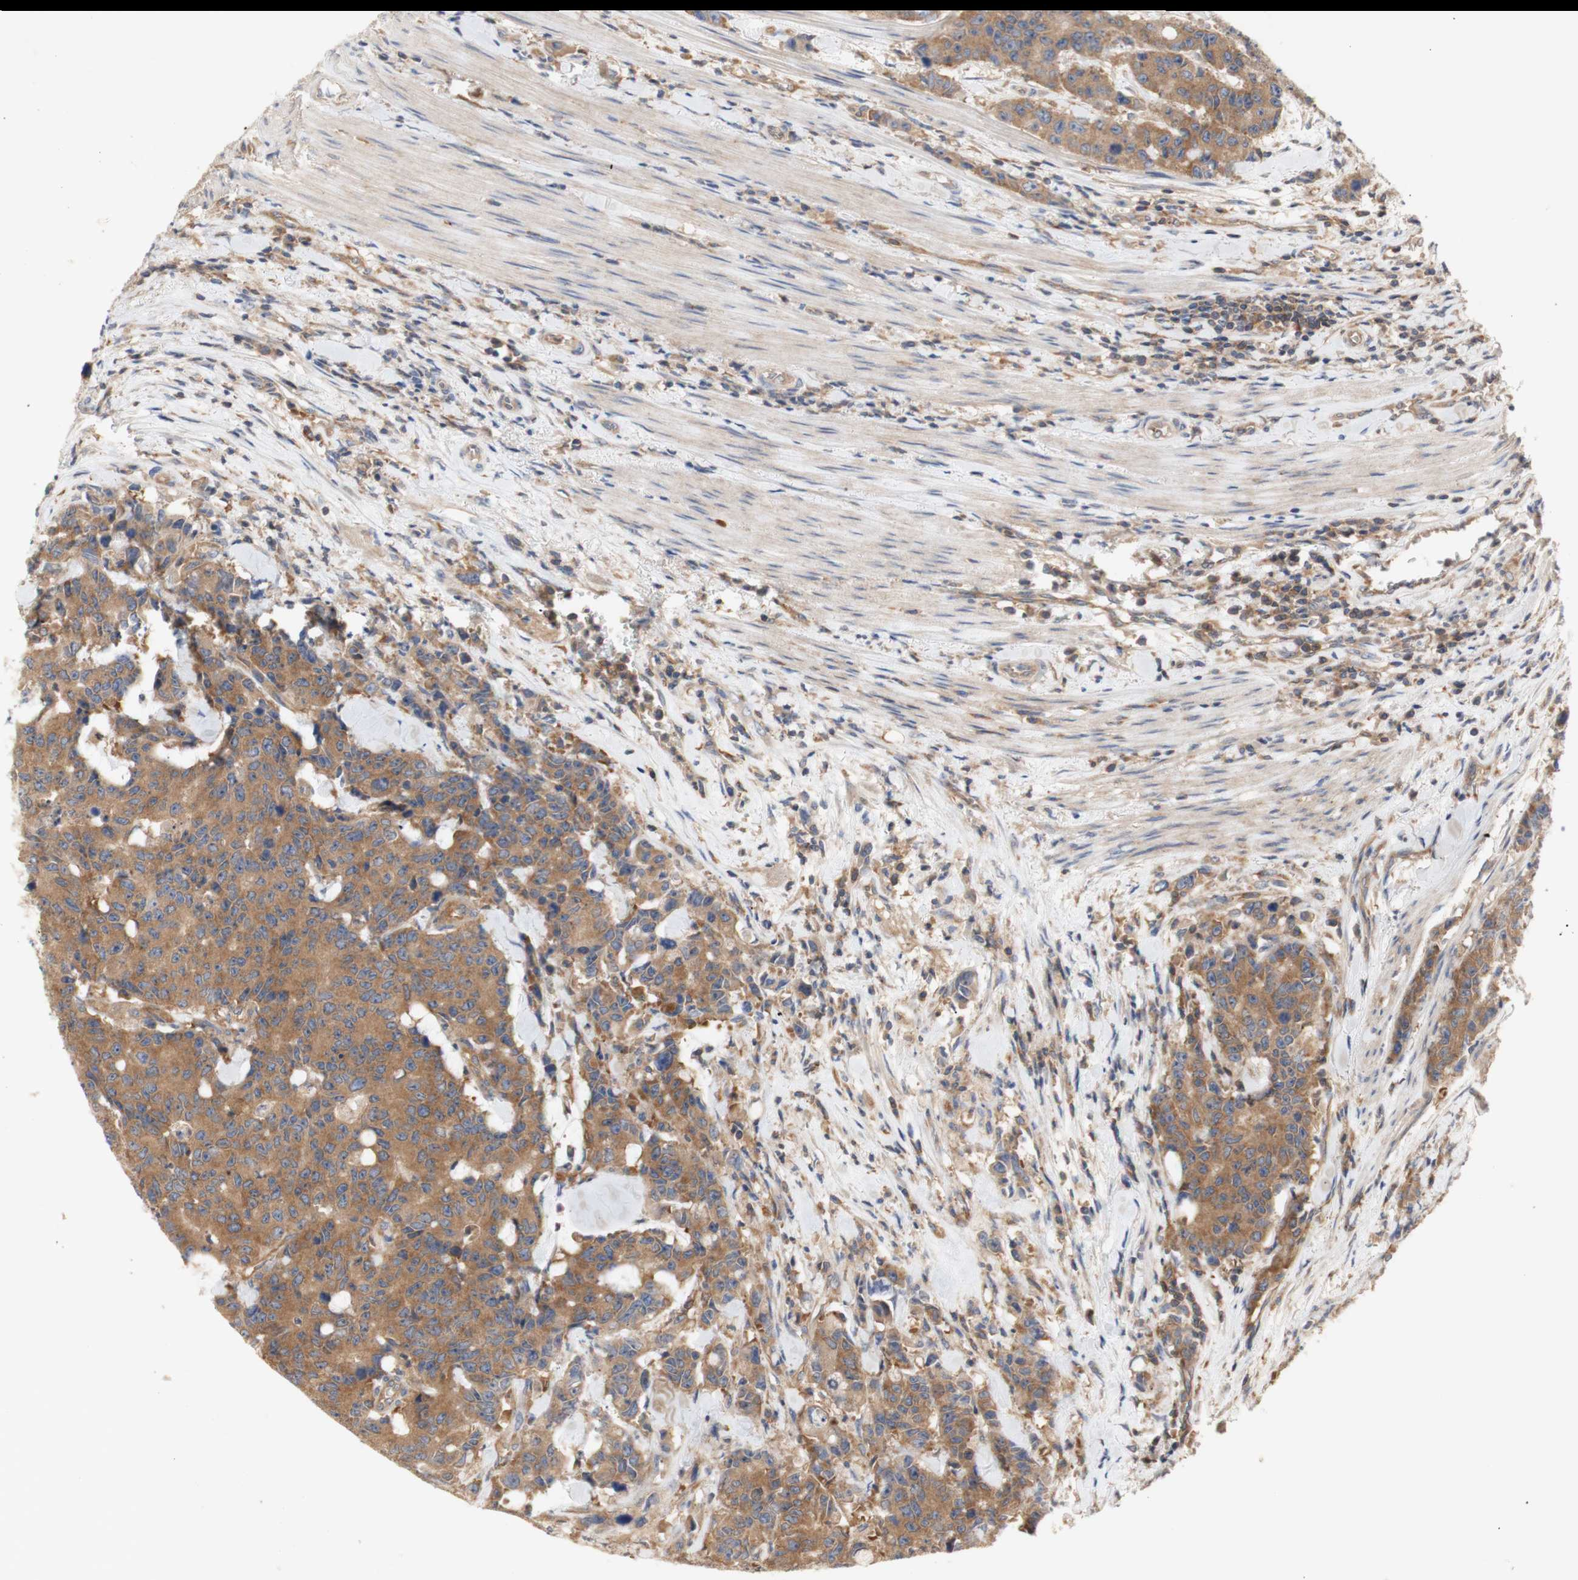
{"staining": {"intensity": "moderate", "quantity": ">75%", "location": "cytoplasmic/membranous"}, "tissue": "colorectal cancer", "cell_type": "Tumor cells", "image_type": "cancer", "snomed": [{"axis": "morphology", "description": "Adenocarcinoma, NOS"}, {"axis": "topography", "description": "Colon"}], "caption": "The immunohistochemical stain highlights moderate cytoplasmic/membranous positivity in tumor cells of adenocarcinoma (colorectal) tissue.", "gene": "IKBKG", "patient": {"sex": "female", "age": 86}}